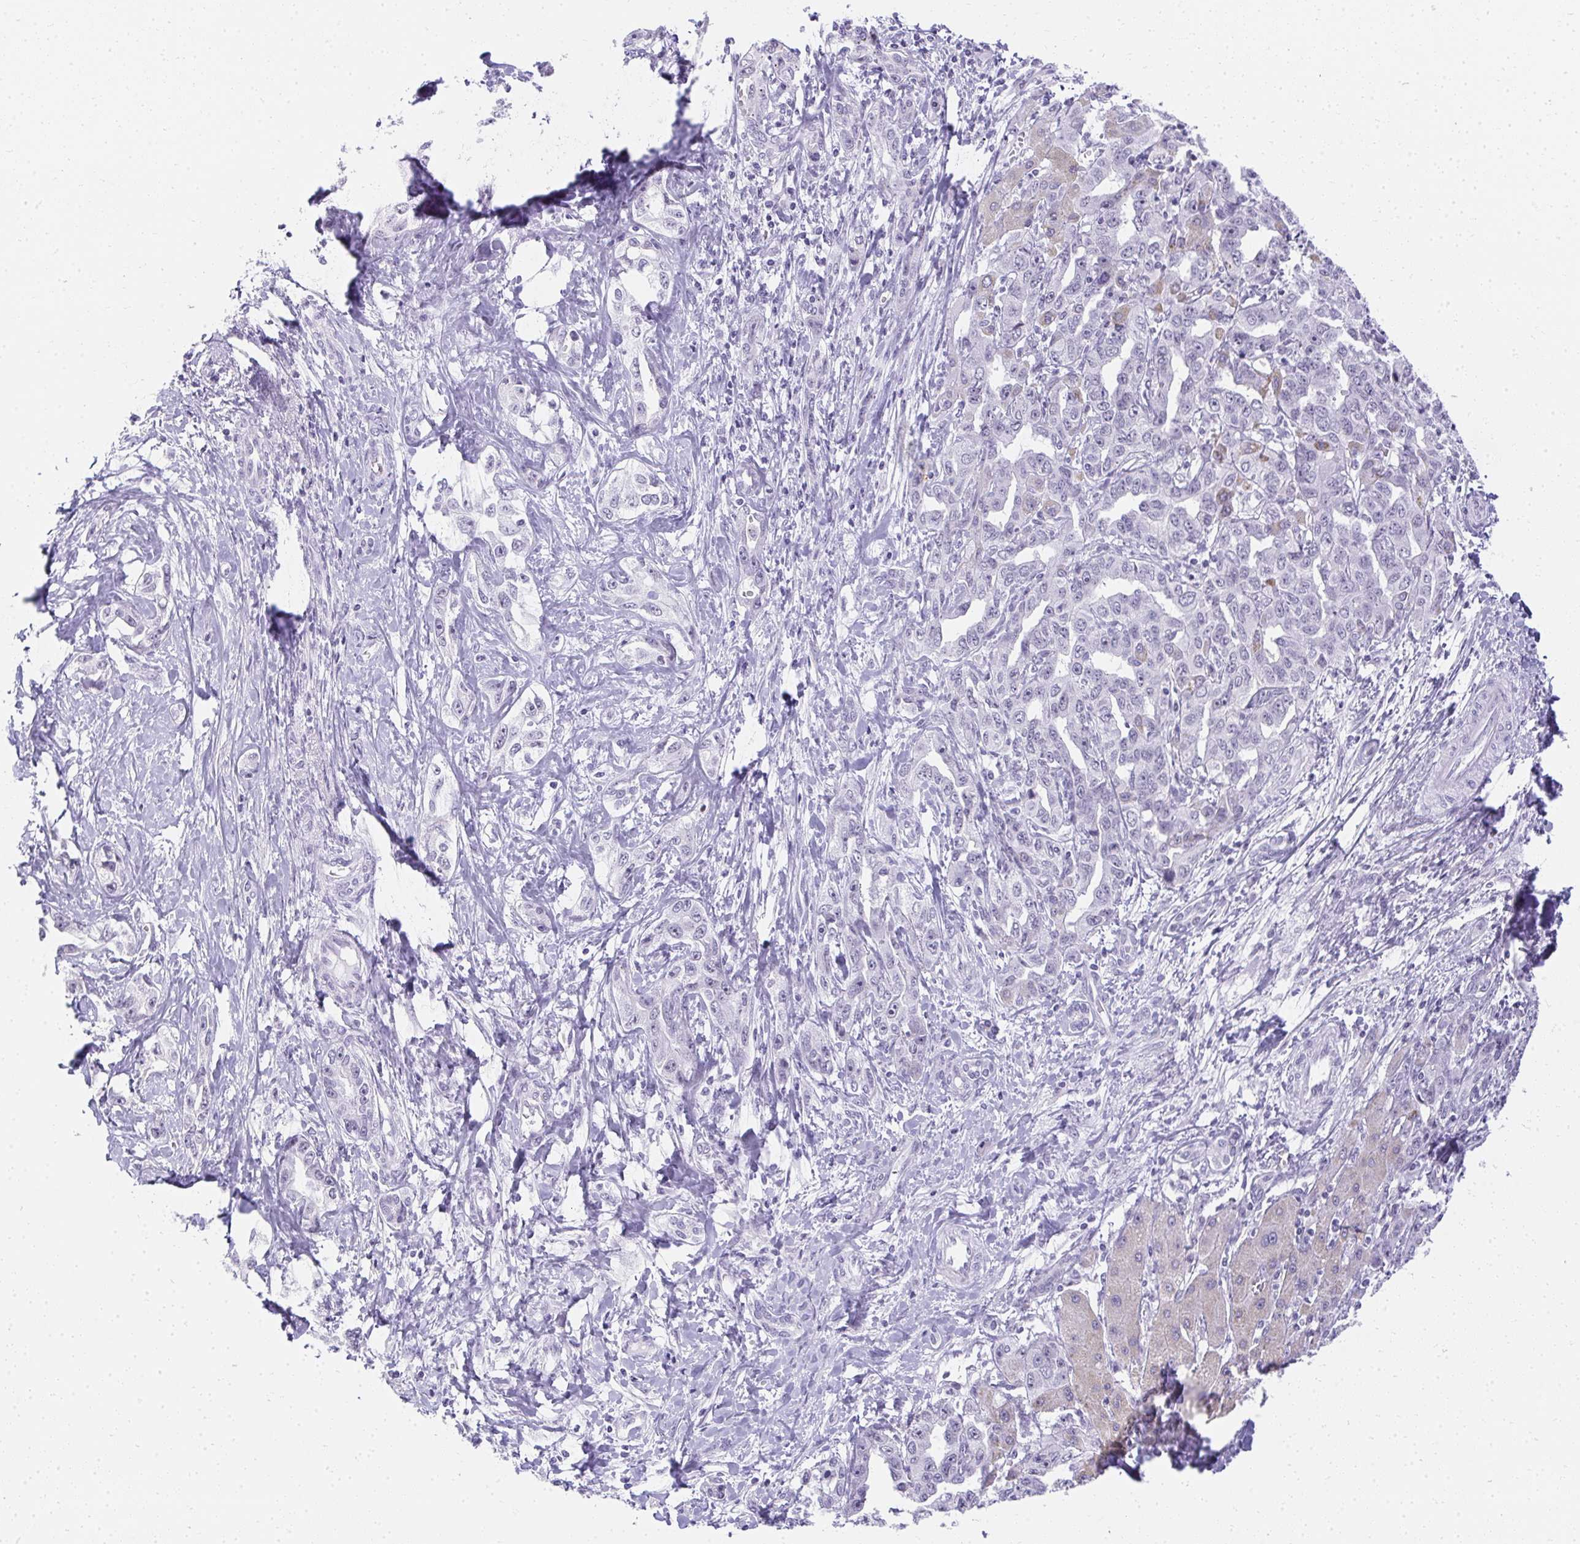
{"staining": {"intensity": "negative", "quantity": "none", "location": "none"}, "tissue": "liver cancer", "cell_type": "Tumor cells", "image_type": "cancer", "snomed": [{"axis": "morphology", "description": "Cholangiocarcinoma"}, {"axis": "topography", "description": "Liver"}], "caption": "An image of human liver cholangiocarcinoma is negative for staining in tumor cells.", "gene": "PLA2G1B", "patient": {"sex": "male", "age": 59}}